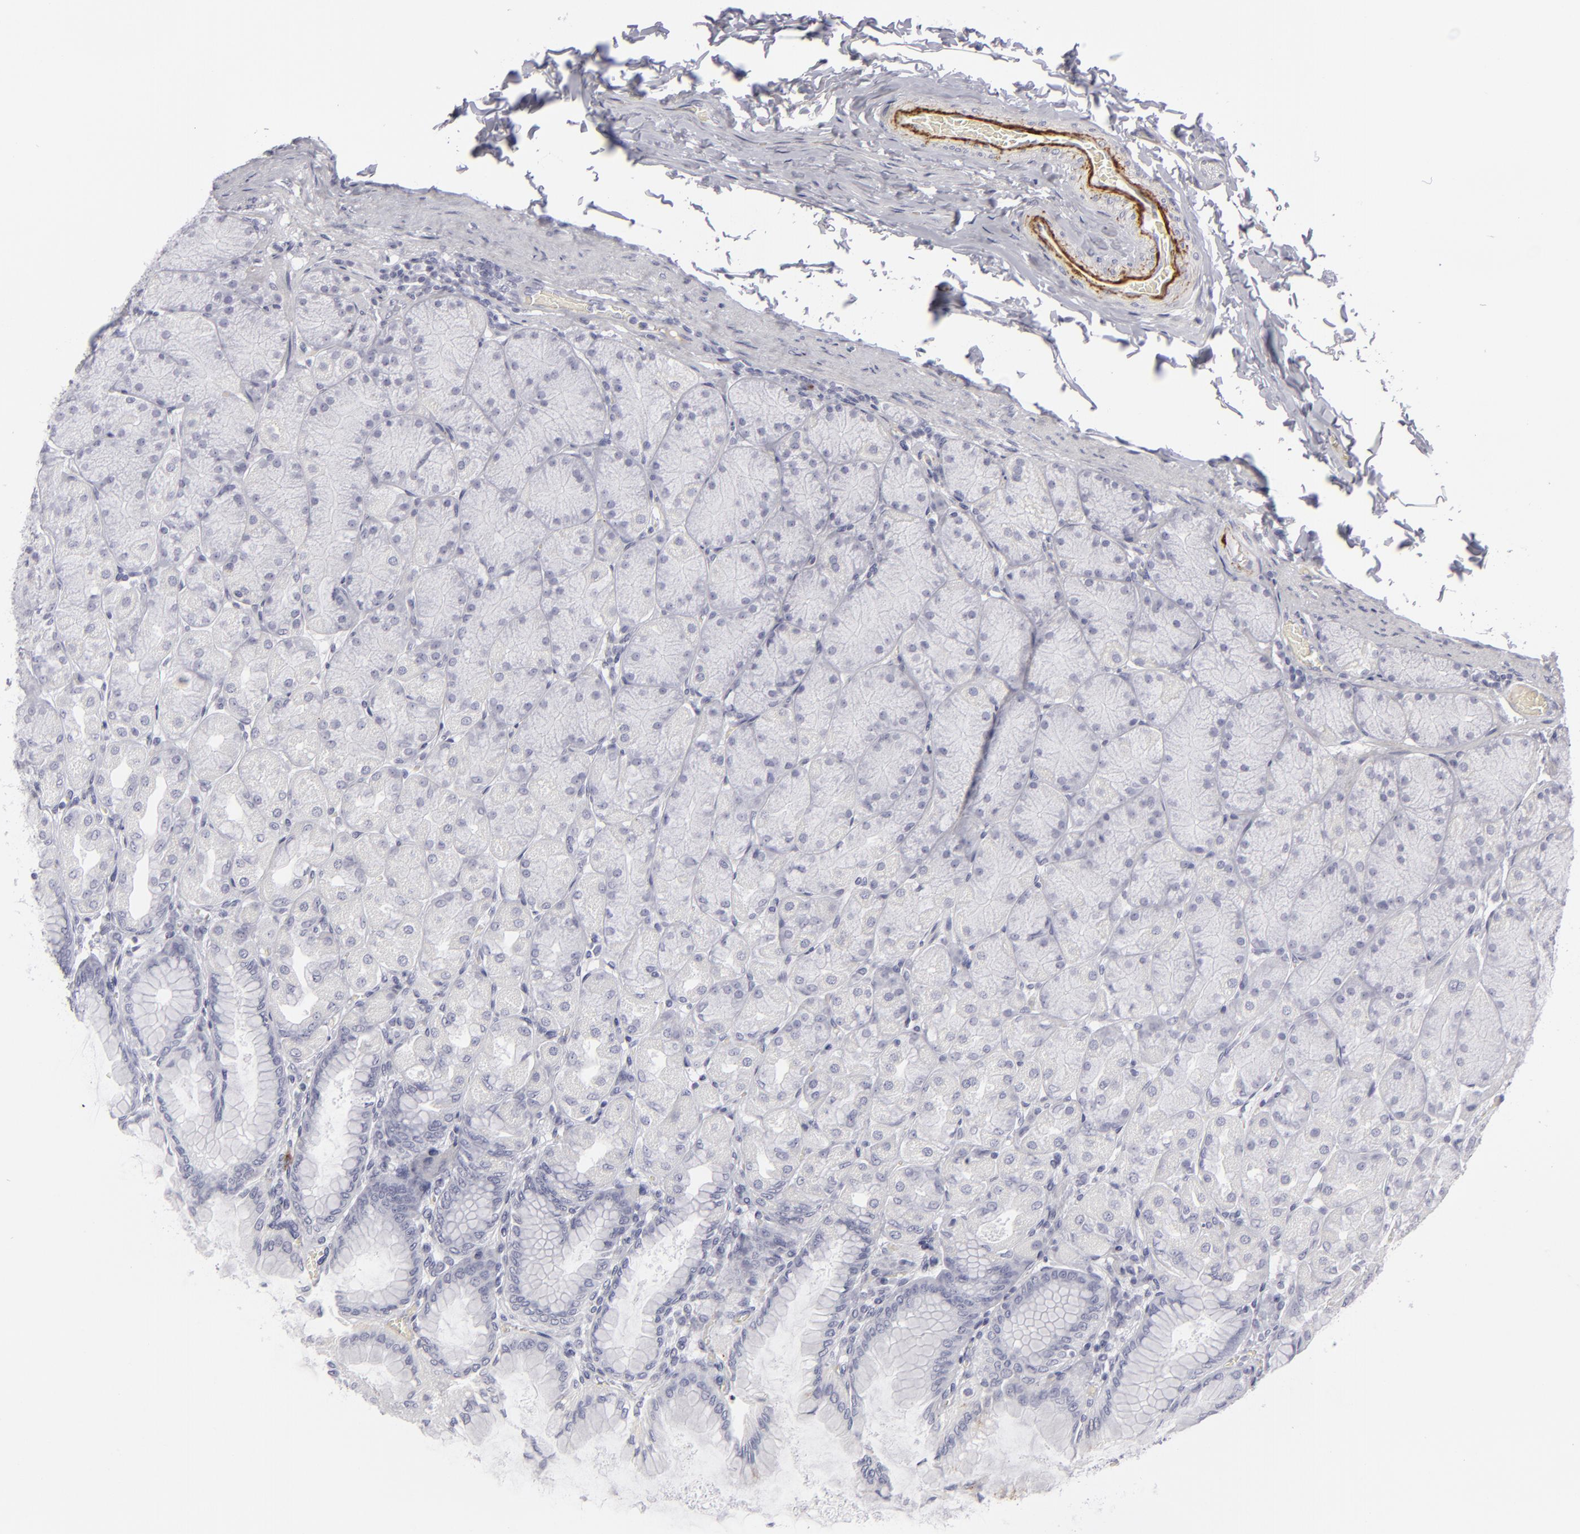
{"staining": {"intensity": "negative", "quantity": "none", "location": "none"}, "tissue": "stomach", "cell_type": "Glandular cells", "image_type": "normal", "snomed": [{"axis": "morphology", "description": "Normal tissue, NOS"}, {"axis": "topography", "description": "Stomach, upper"}], "caption": "Immunohistochemical staining of unremarkable stomach shows no significant positivity in glandular cells.", "gene": "C9", "patient": {"sex": "female", "age": 56}}